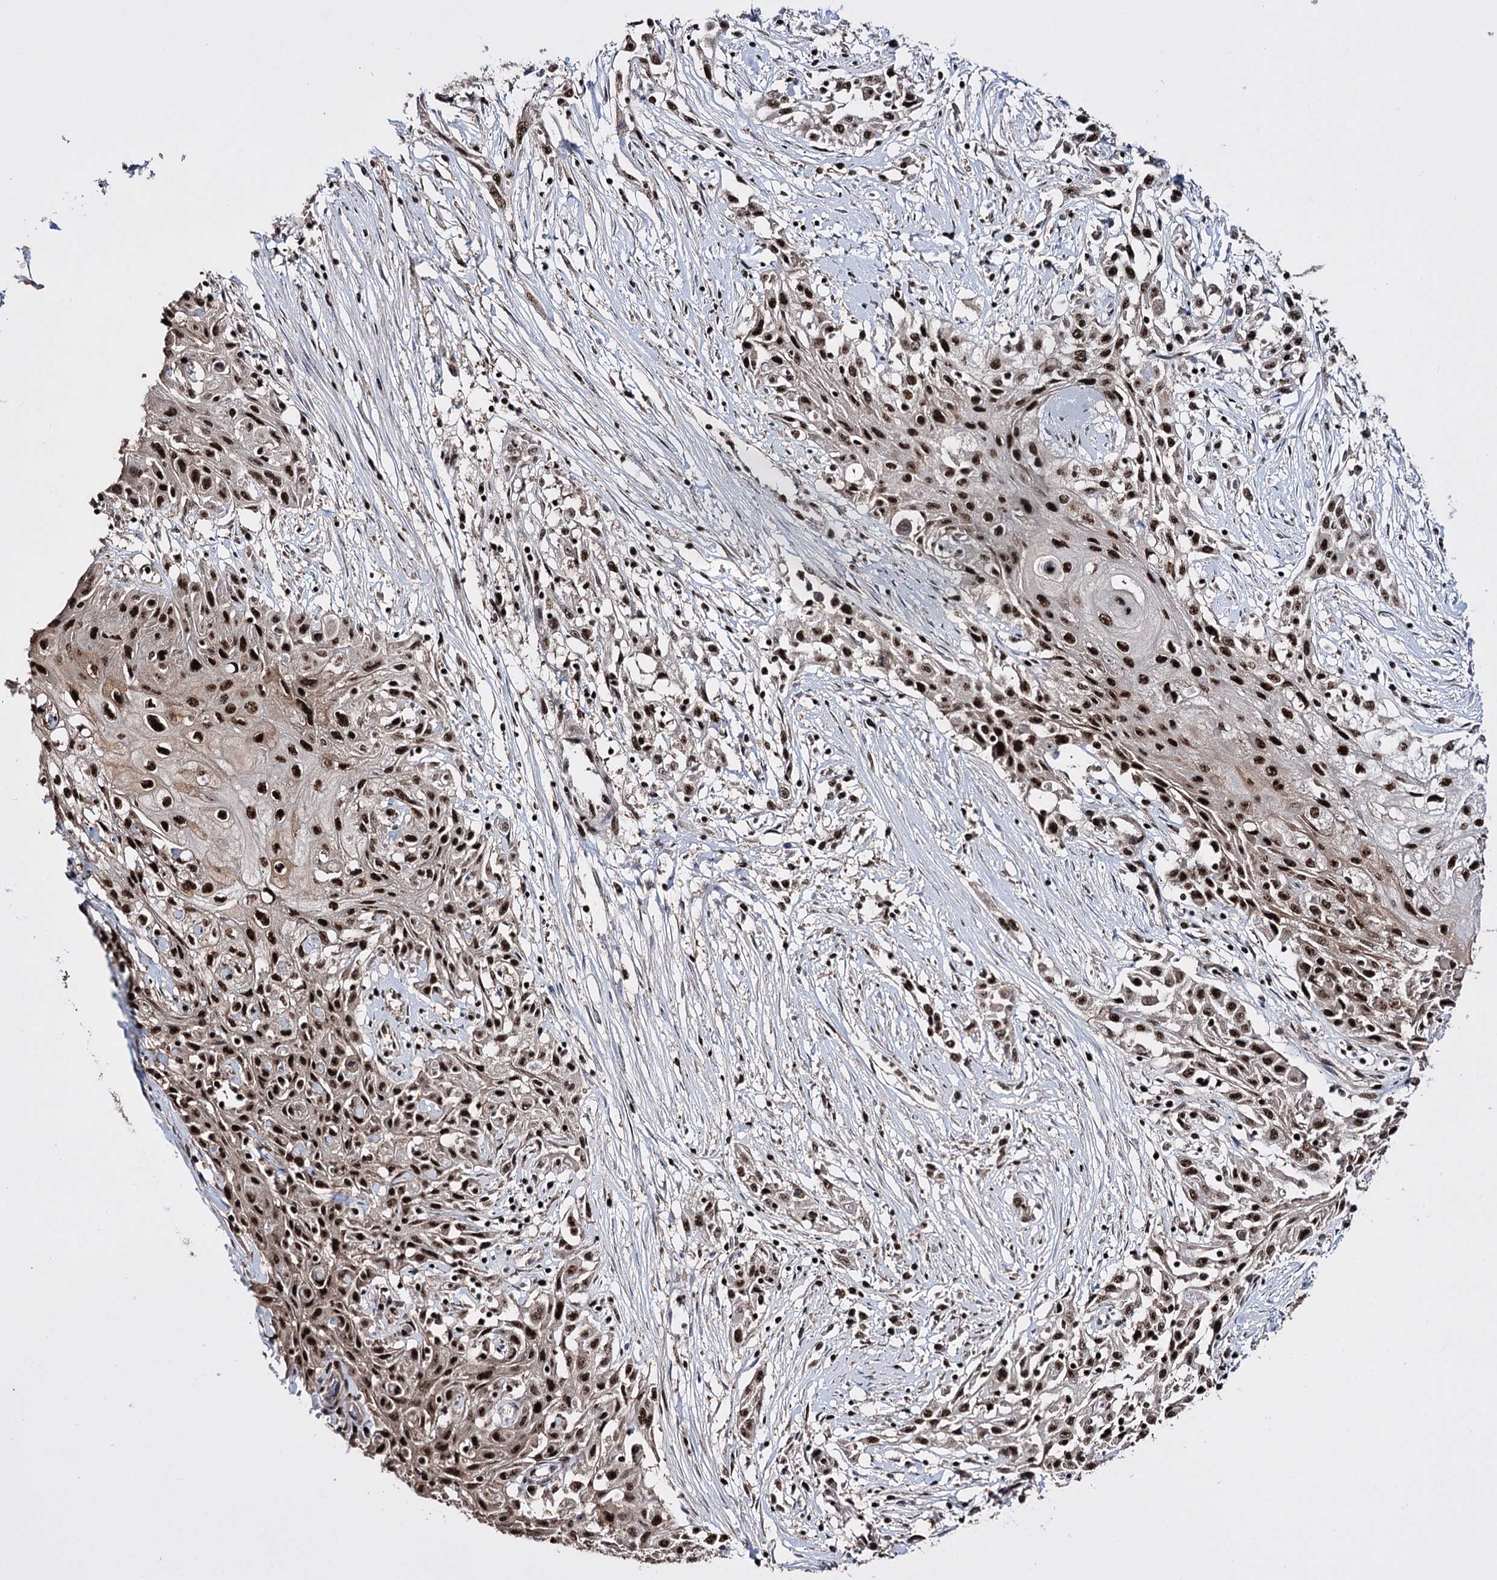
{"staining": {"intensity": "strong", "quantity": ">75%", "location": "nuclear"}, "tissue": "skin cancer", "cell_type": "Tumor cells", "image_type": "cancer", "snomed": [{"axis": "morphology", "description": "Squamous cell carcinoma, NOS"}, {"axis": "morphology", "description": "Squamous cell carcinoma, metastatic, NOS"}, {"axis": "topography", "description": "Skin"}, {"axis": "topography", "description": "Lymph node"}], "caption": "Protein staining by immunohistochemistry (IHC) exhibits strong nuclear staining in approximately >75% of tumor cells in squamous cell carcinoma (skin).", "gene": "PRPF40A", "patient": {"sex": "male", "age": 75}}